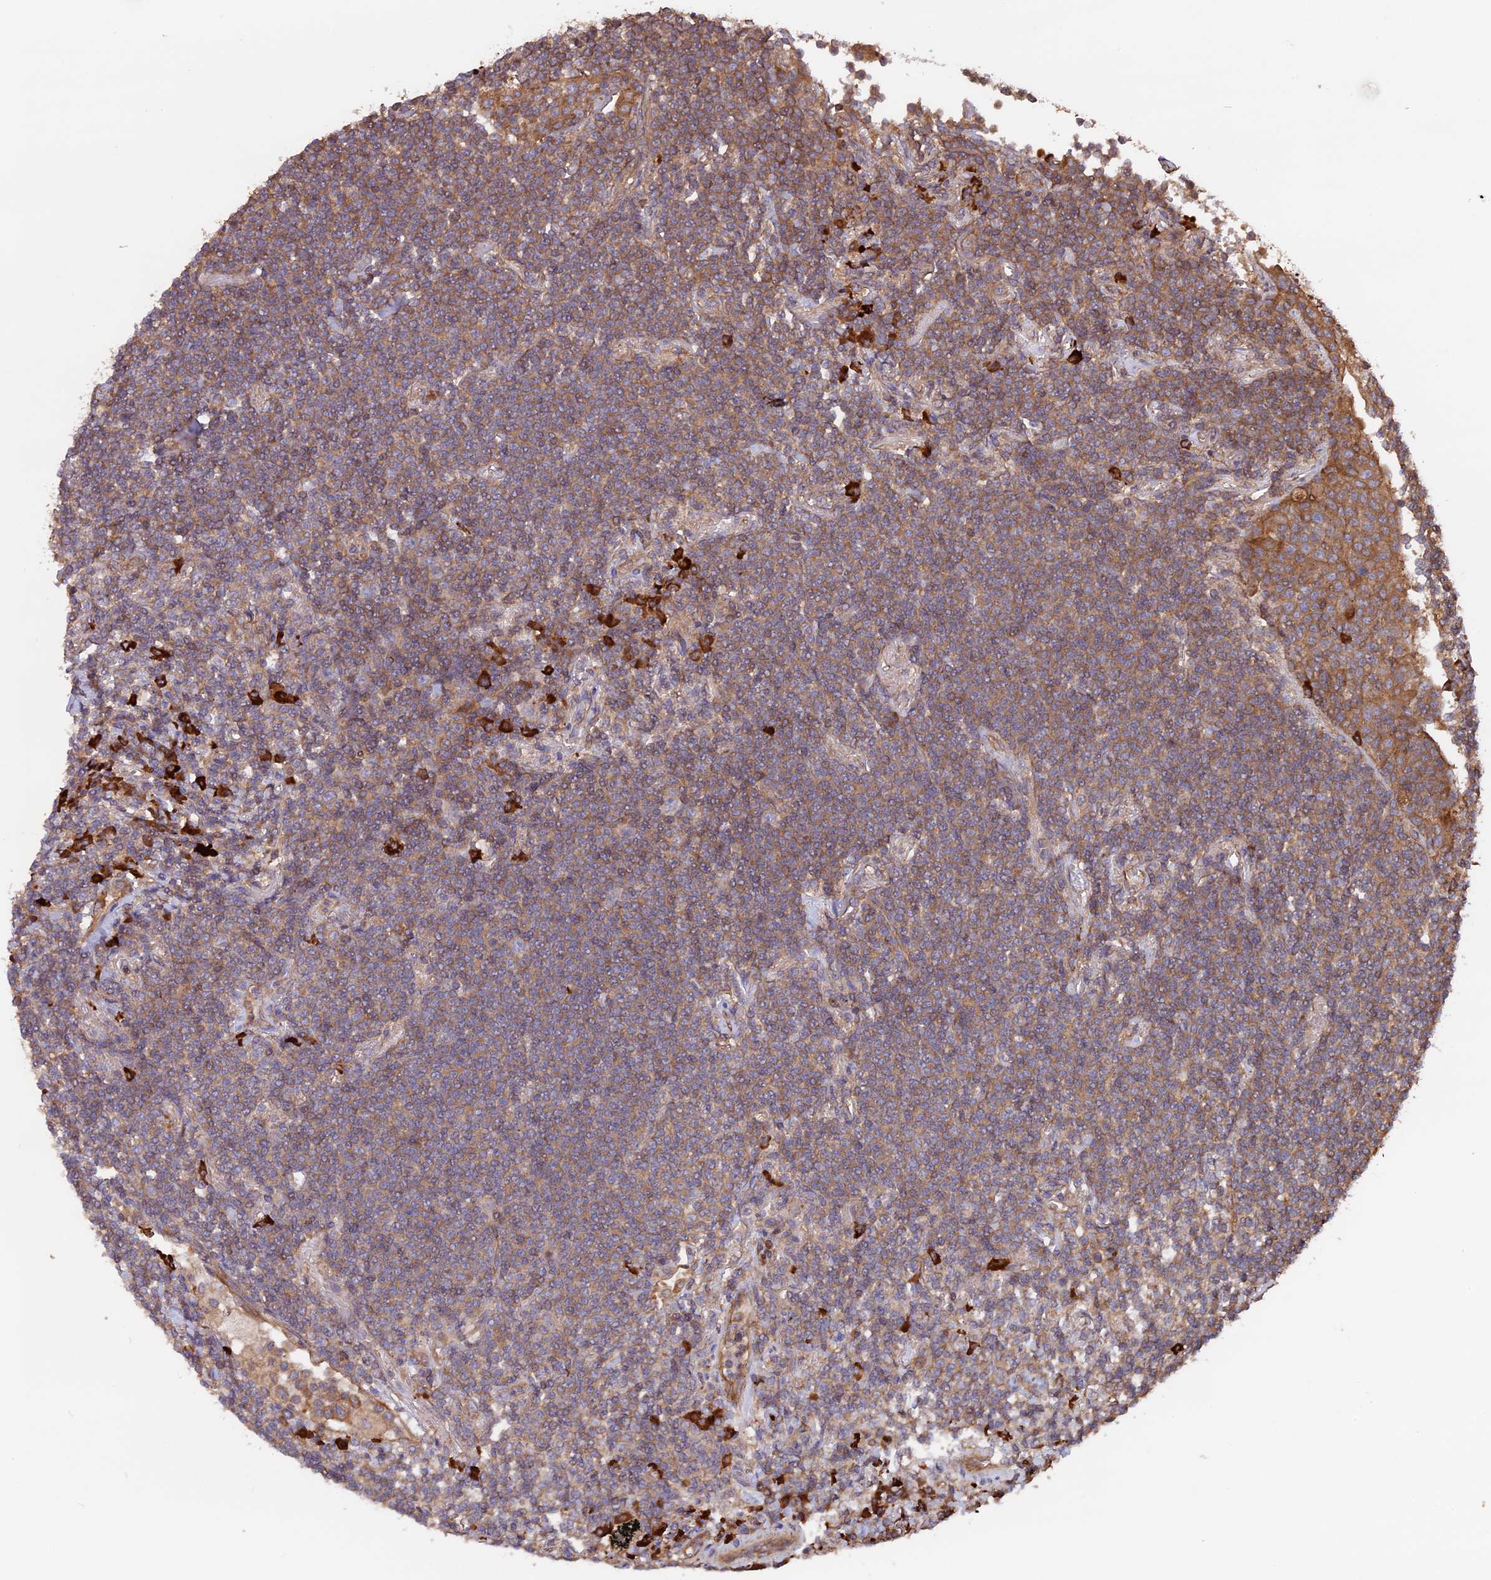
{"staining": {"intensity": "moderate", "quantity": ">75%", "location": "cytoplasmic/membranous"}, "tissue": "lymphoma", "cell_type": "Tumor cells", "image_type": "cancer", "snomed": [{"axis": "morphology", "description": "Malignant lymphoma, non-Hodgkin's type, Low grade"}, {"axis": "topography", "description": "Lung"}], "caption": "Malignant lymphoma, non-Hodgkin's type (low-grade) stained with immunohistochemistry (IHC) displays moderate cytoplasmic/membranous positivity in approximately >75% of tumor cells.", "gene": "GAS8", "patient": {"sex": "female", "age": 71}}